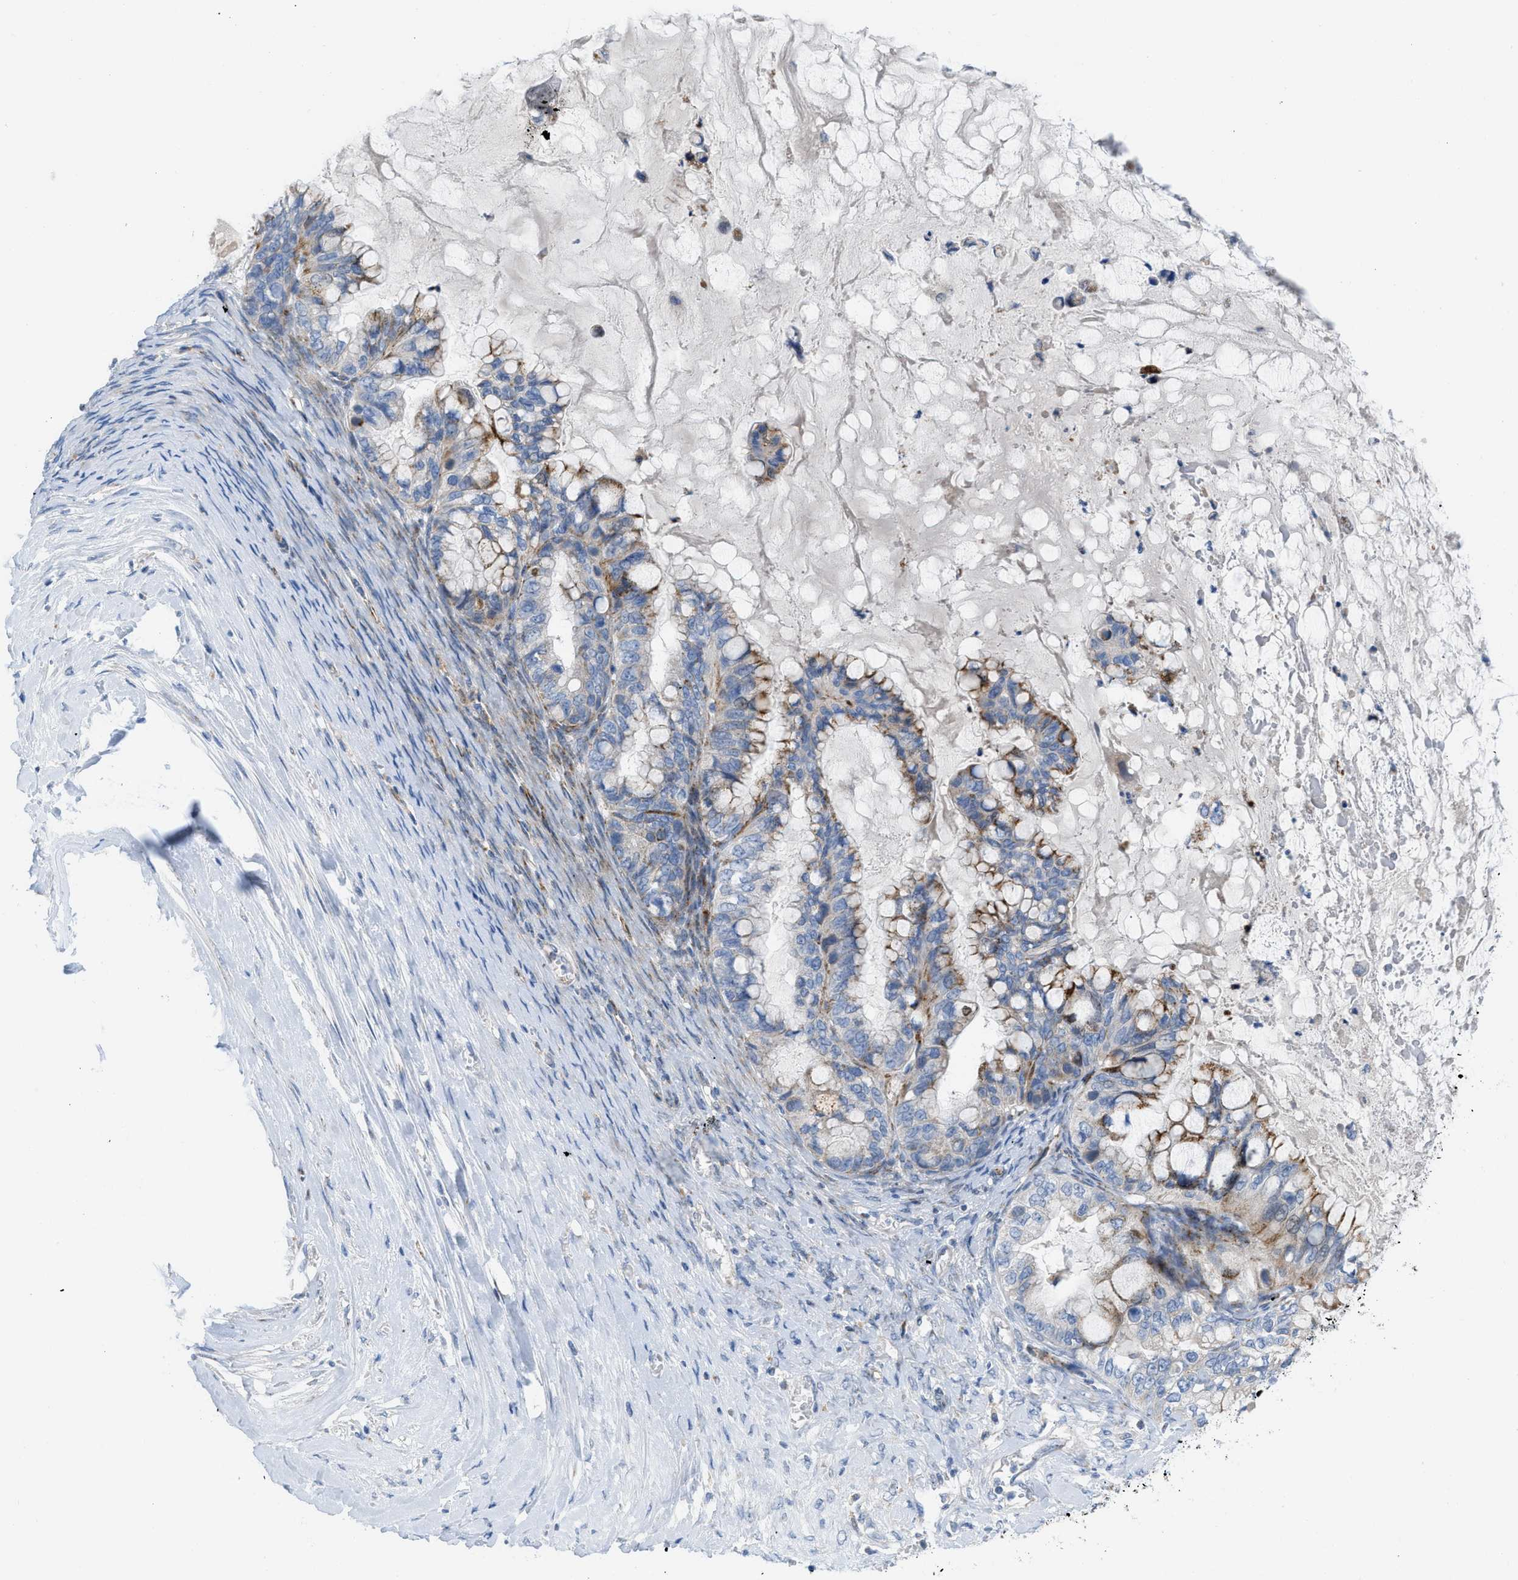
{"staining": {"intensity": "moderate", "quantity": "25%-75%", "location": "cytoplasmic/membranous"}, "tissue": "ovarian cancer", "cell_type": "Tumor cells", "image_type": "cancer", "snomed": [{"axis": "morphology", "description": "Cystadenocarcinoma, mucinous, NOS"}, {"axis": "topography", "description": "Ovary"}], "caption": "The immunohistochemical stain shows moderate cytoplasmic/membranous staining in tumor cells of ovarian cancer (mucinous cystadenocarcinoma) tissue.", "gene": "RBBP9", "patient": {"sex": "female", "age": 80}}